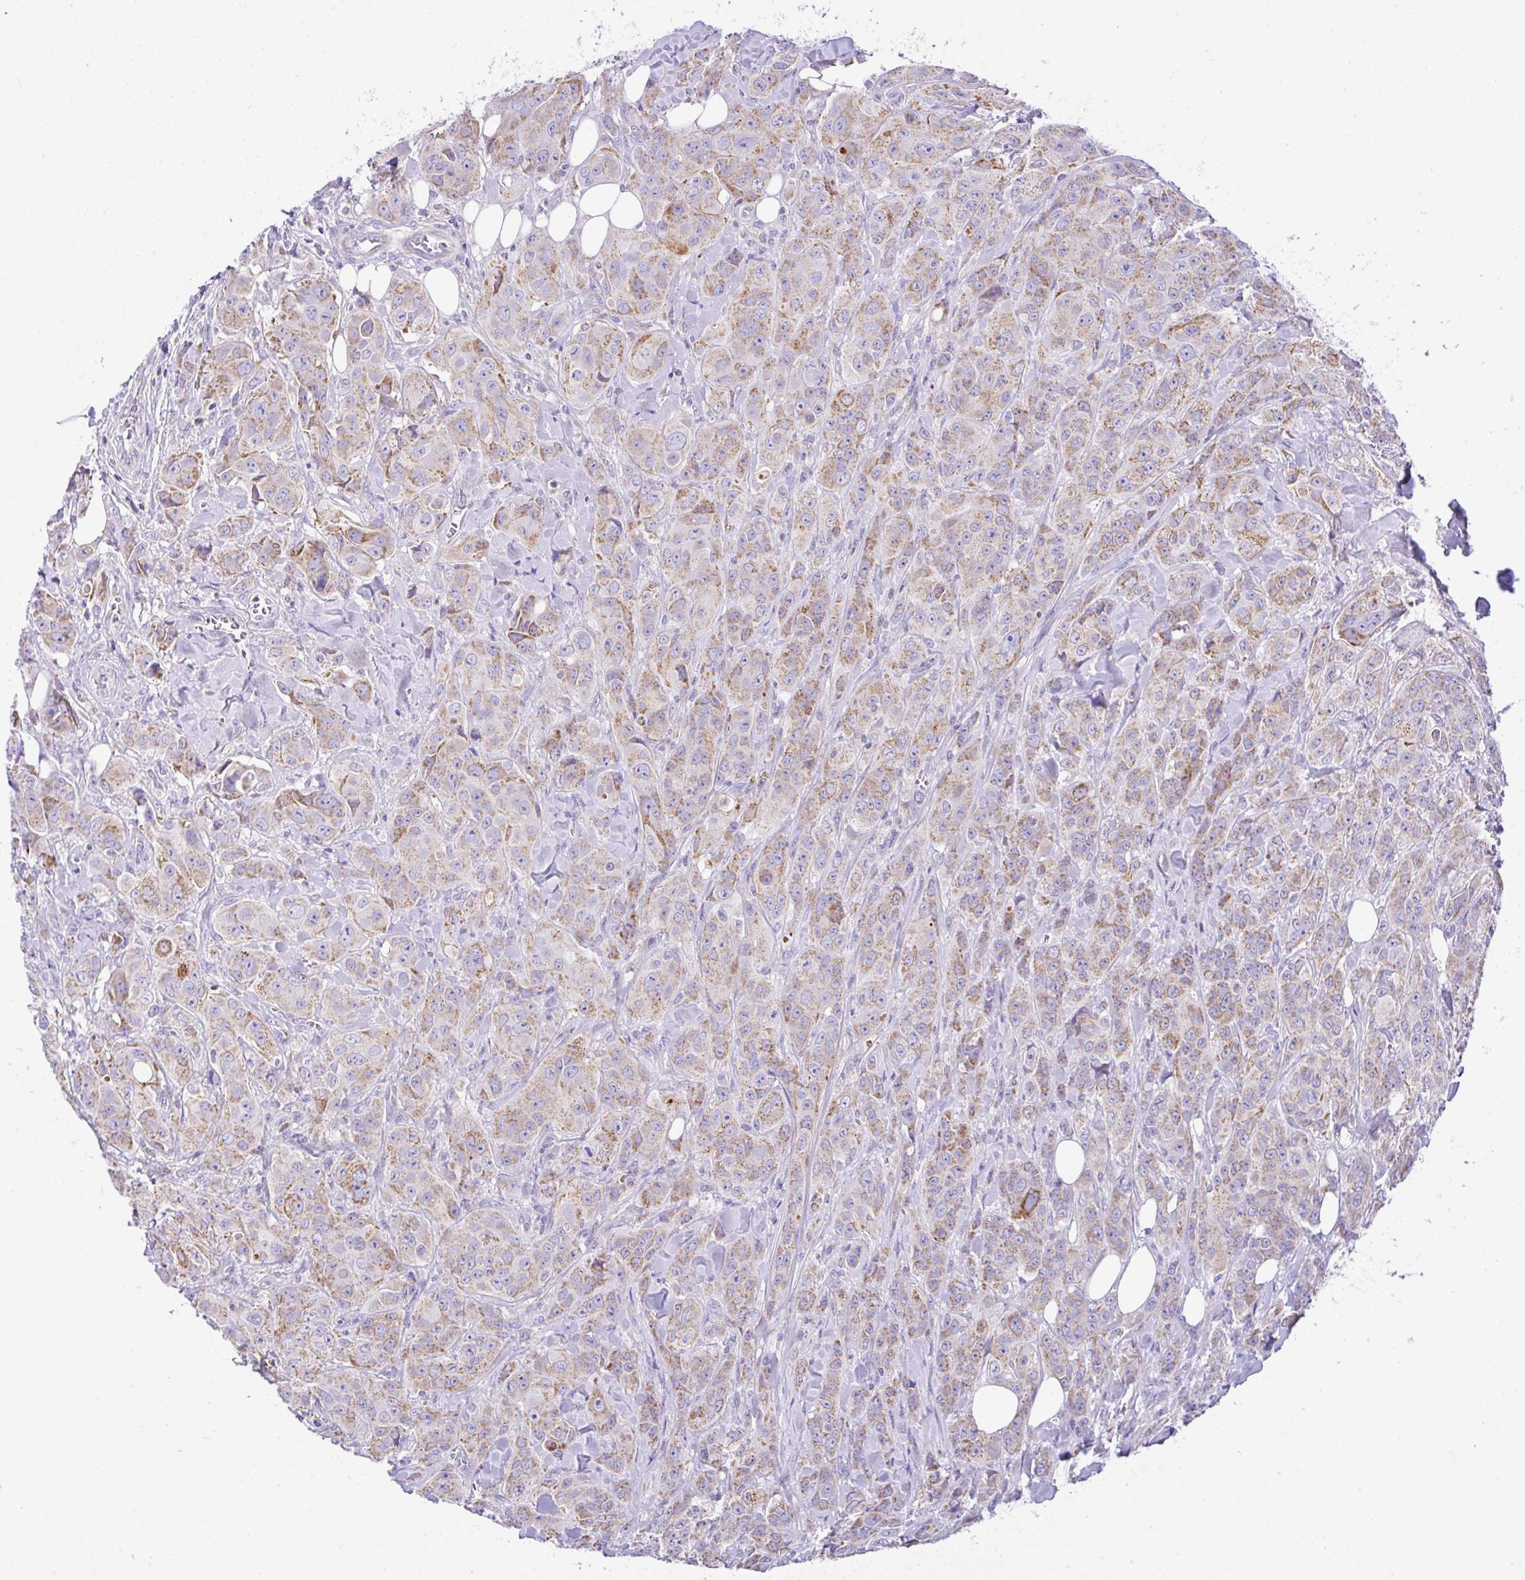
{"staining": {"intensity": "moderate", "quantity": ">75%", "location": "cytoplasmic/membranous"}, "tissue": "breast cancer", "cell_type": "Tumor cells", "image_type": "cancer", "snomed": [{"axis": "morphology", "description": "Normal tissue, NOS"}, {"axis": "morphology", "description": "Duct carcinoma"}, {"axis": "topography", "description": "Breast"}], "caption": "An image of human breast intraductal carcinoma stained for a protein shows moderate cytoplasmic/membranous brown staining in tumor cells.", "gene": "SLC13A1", "patient": {"sex": "female", "age": 43}}